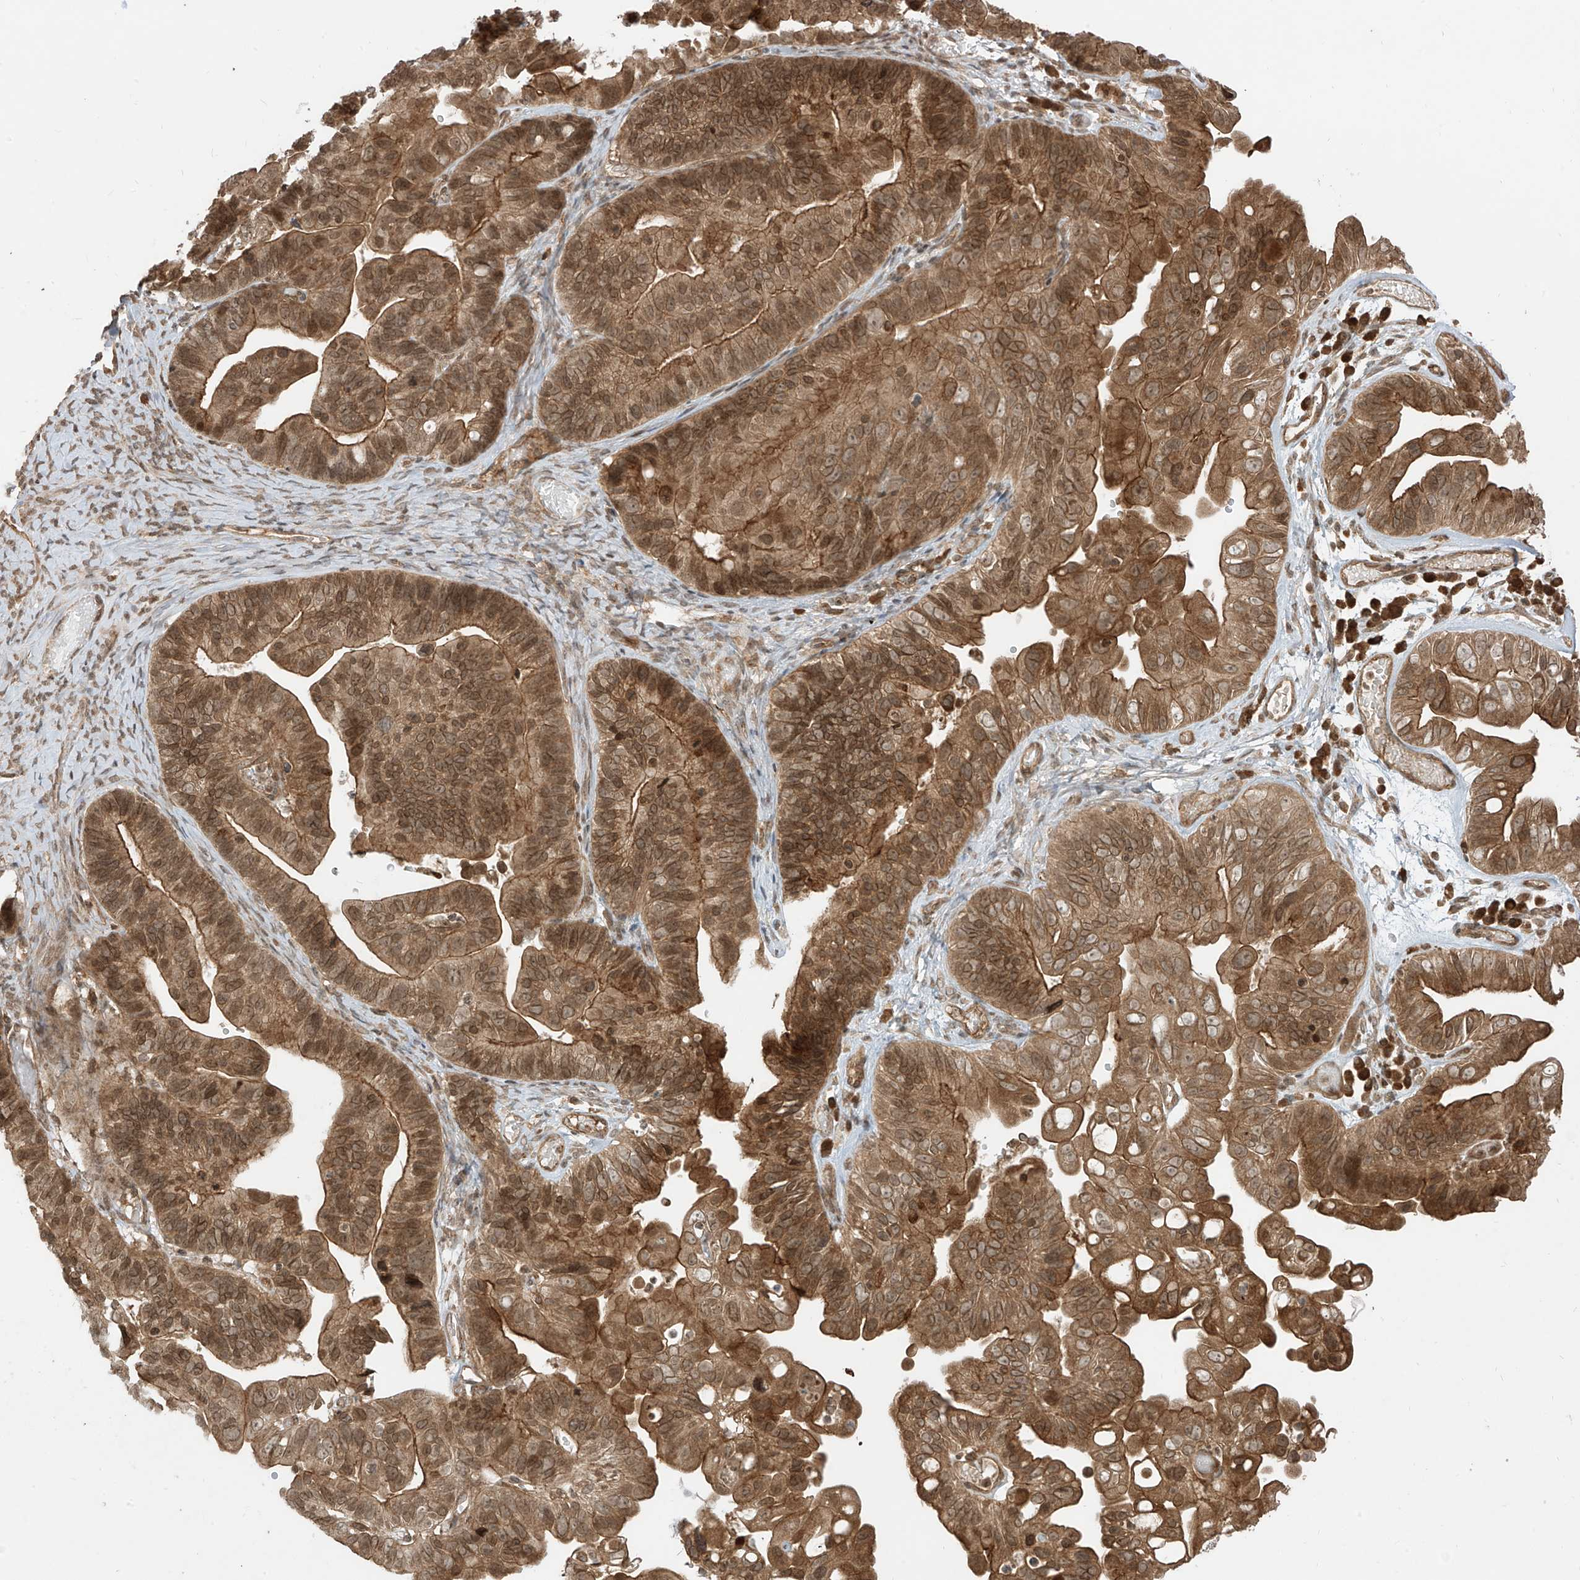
{"staining": {"intensity": "moderate", "quantity": ">75%", "location": "cytoplasmic/membranous,nuclear"}, "tissue": "ovarian cancer", "cell_type": "Tumor cells", "image_type": "cancer", "snomed": [{"axis": "morphology", "description": "Cystadenocarcinoma, serous, NOS"}, {"axis": "topography", "description": "Ovary"}], "caption": "Ovarian serous cystadenocarcinoma stained for a protein demonstrates moderate cytoplasmic/membranous and nuclear positivity in tumor cells.", "gene": "LCOR", "patient": {"sex": "female", "age": 56}}